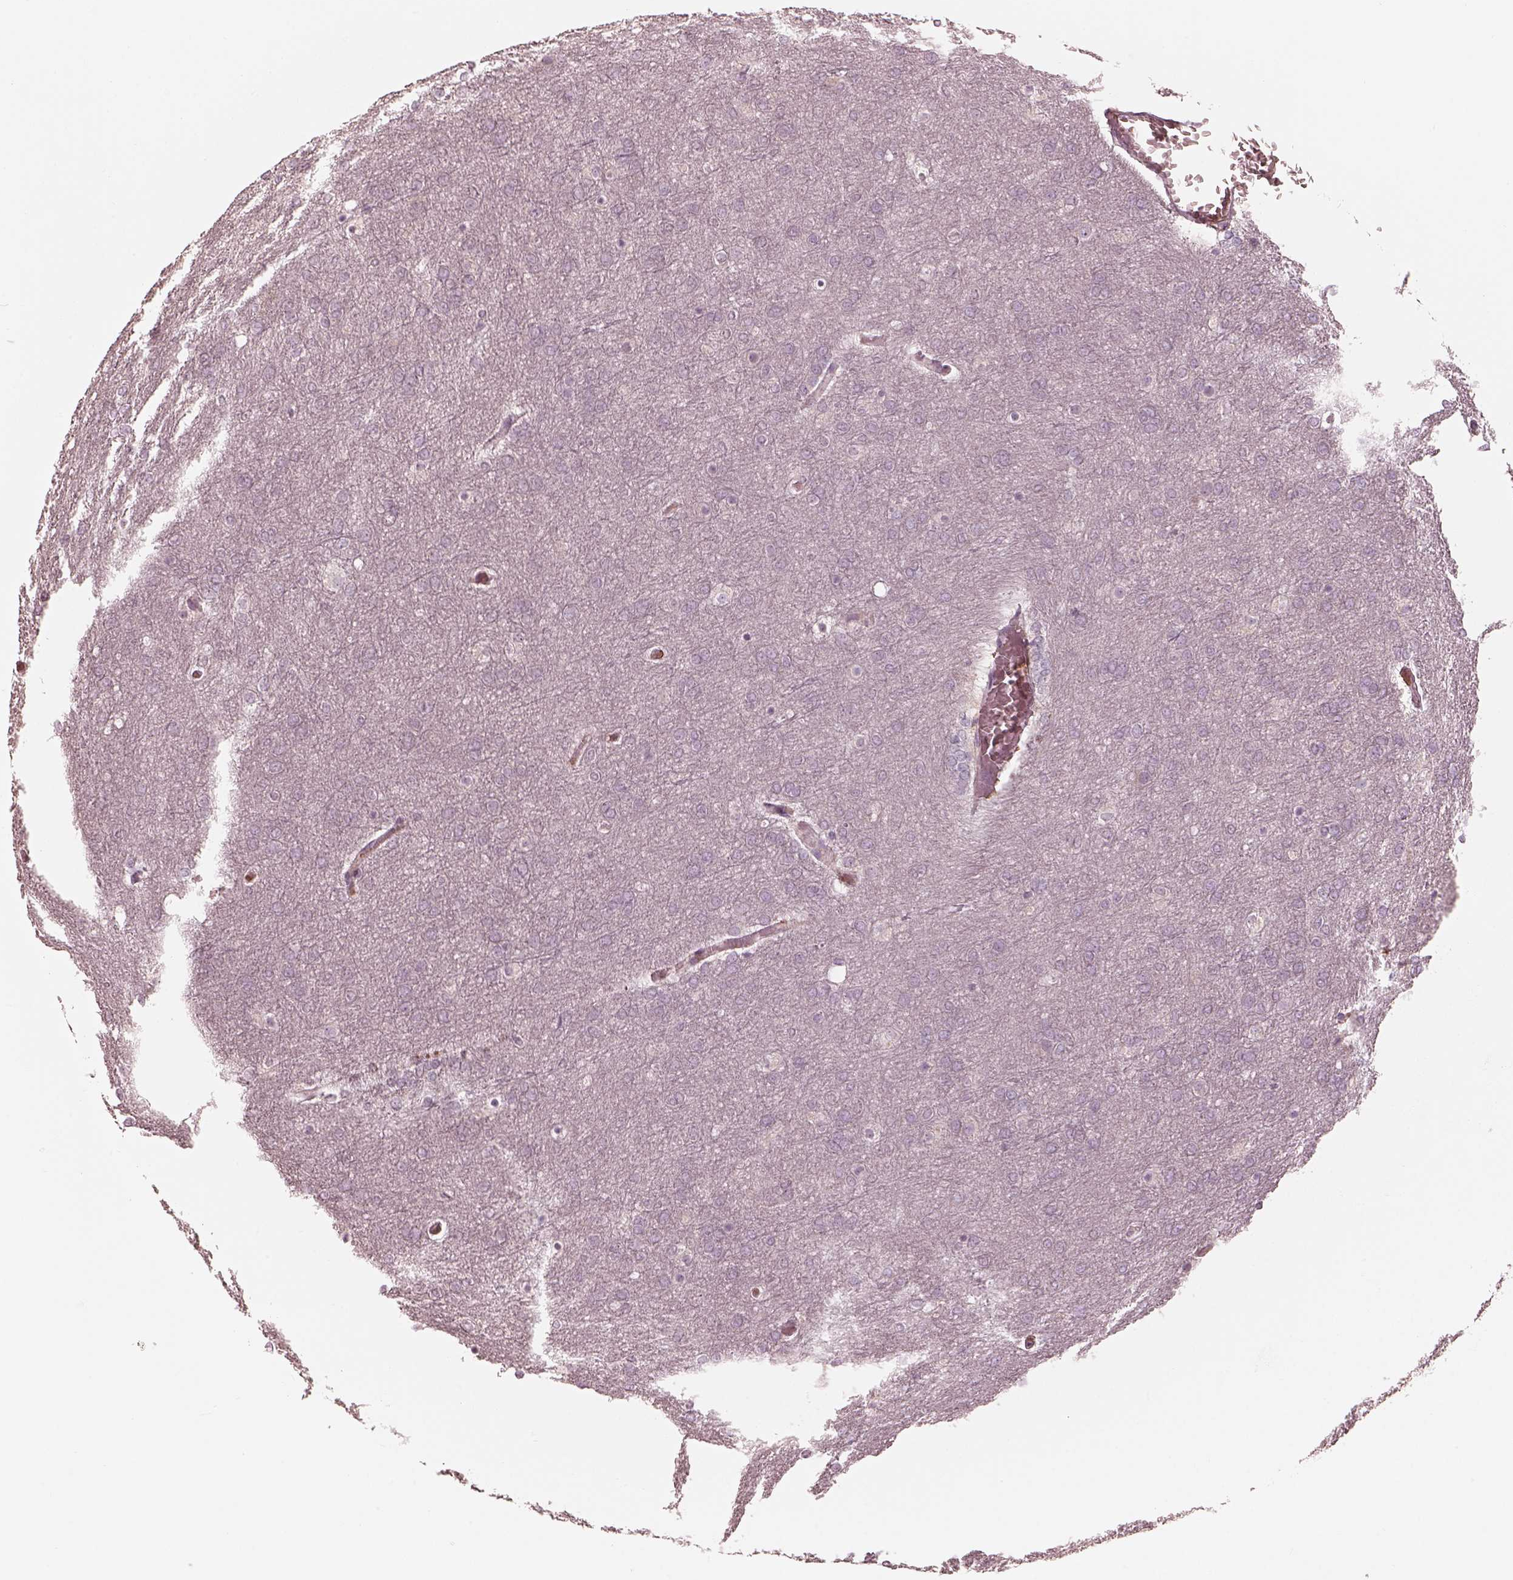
{"staining": {"intensity": "negative", "quantity": "none", "location": "none"}, "tissue": "glioma", "cell_type": "Tumor cells", "image_type": "cancer", "snomed": [{"axis": "morphology", "description": "Glioma, malignant, High grade"}, {"axis": "topography", "description": "Brain"}], "caption": "High power microscopy image of an immunohistochemistry (IHC) micrograph of glioma, revealing no significant positivity in tumor cells.", "gene": "ANKLE1", "patient": {"sex": "female", "age": 61}}